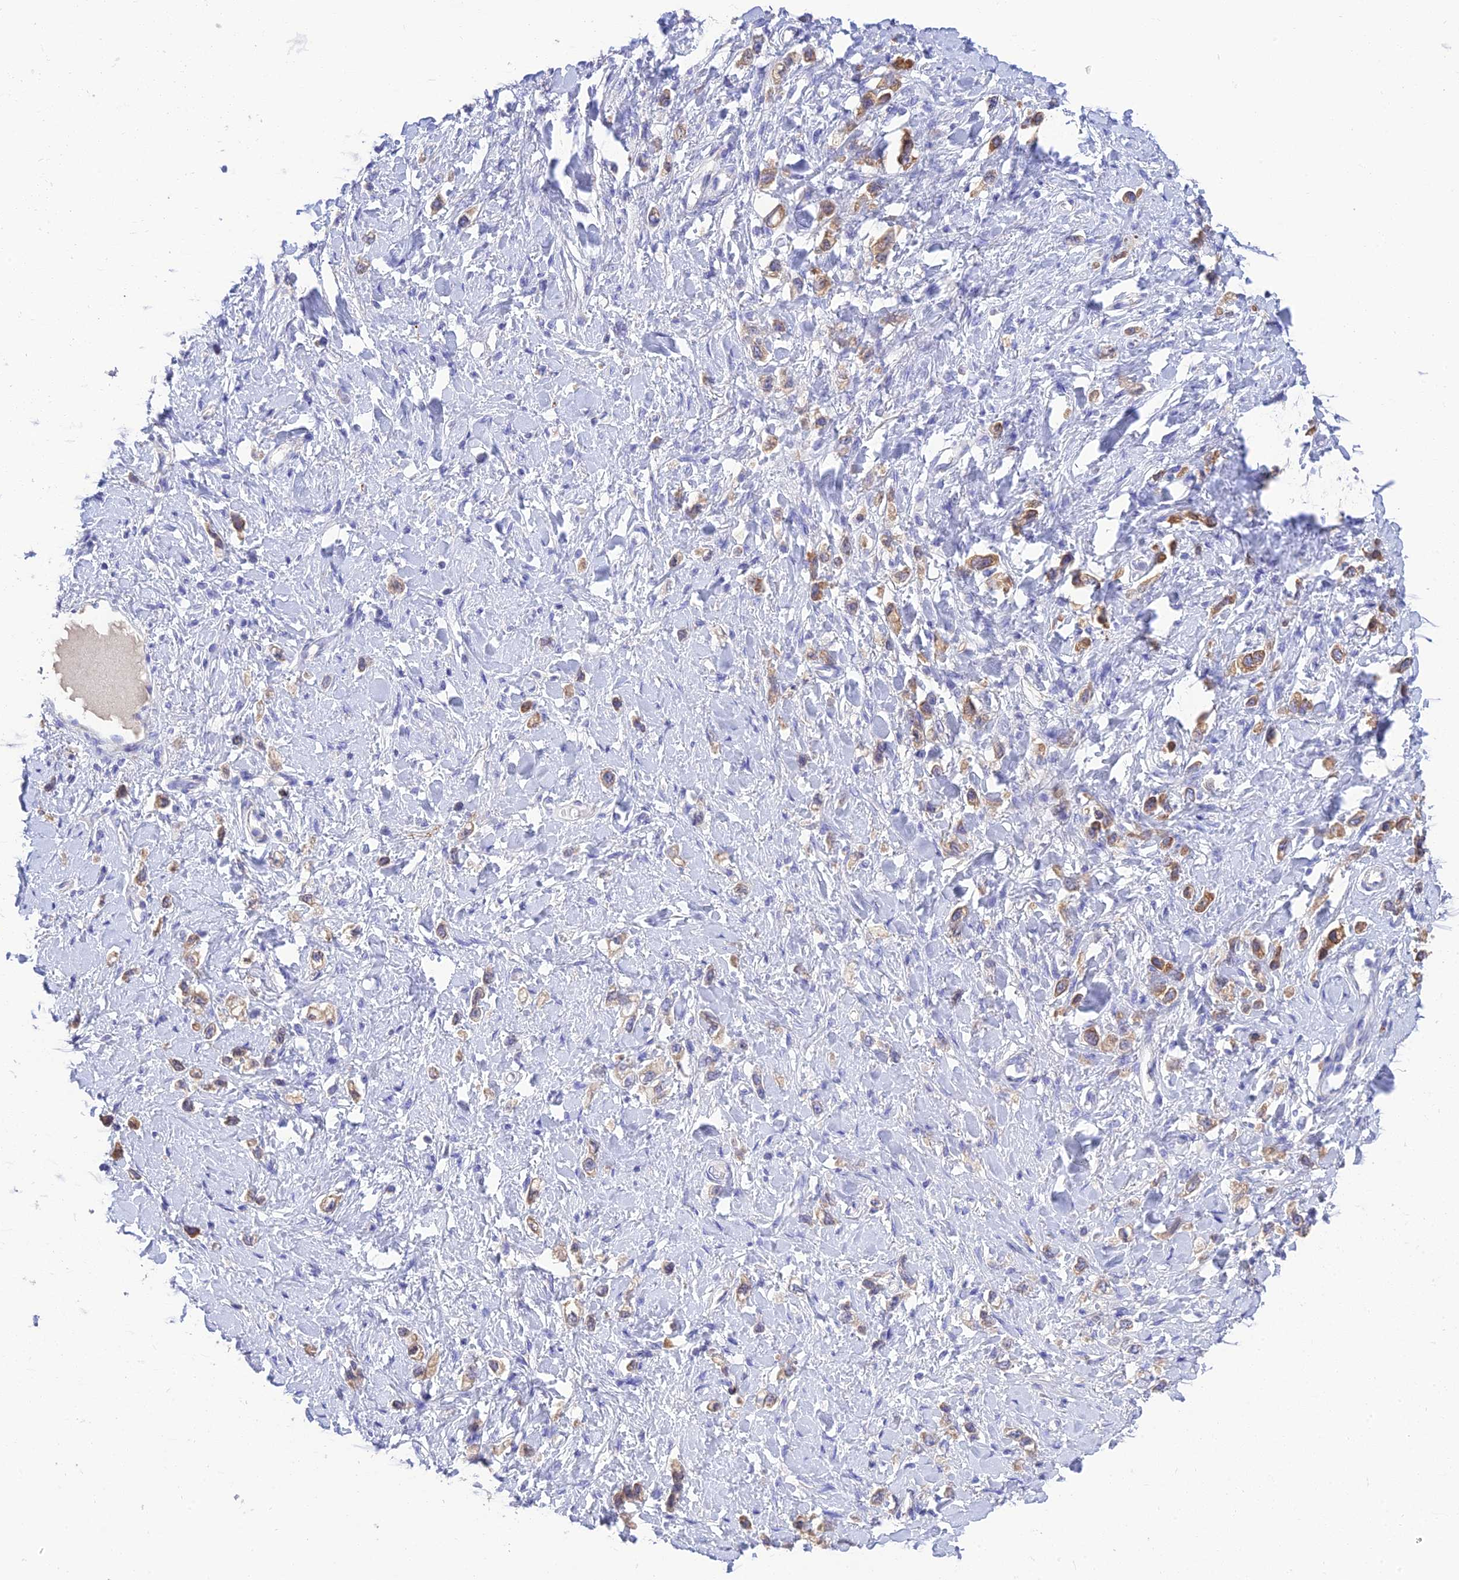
{"staining": {"intensity": "moderate", "quantity": "25%-75%", "location": "cytoplasmic/membranous"}, "tissue": "stomach cancer", "cell_type": "Tumor cells", "image_type": "cancer", "snomed": [{"axis": "morphology", "description": "Adenocarcinoma, NOS"}, {"axis": "topography", "description": "Stomach"}], "caption": "The histopathology image displays immunohistochemical staining of adenocarcinoma (stomach). There is moderate cytoplasmic/membranous expression is identified in about 25%-75% of tumor cells.", "gene": "HSD17B2", "patient": {"sex": "female", "age": 65}}